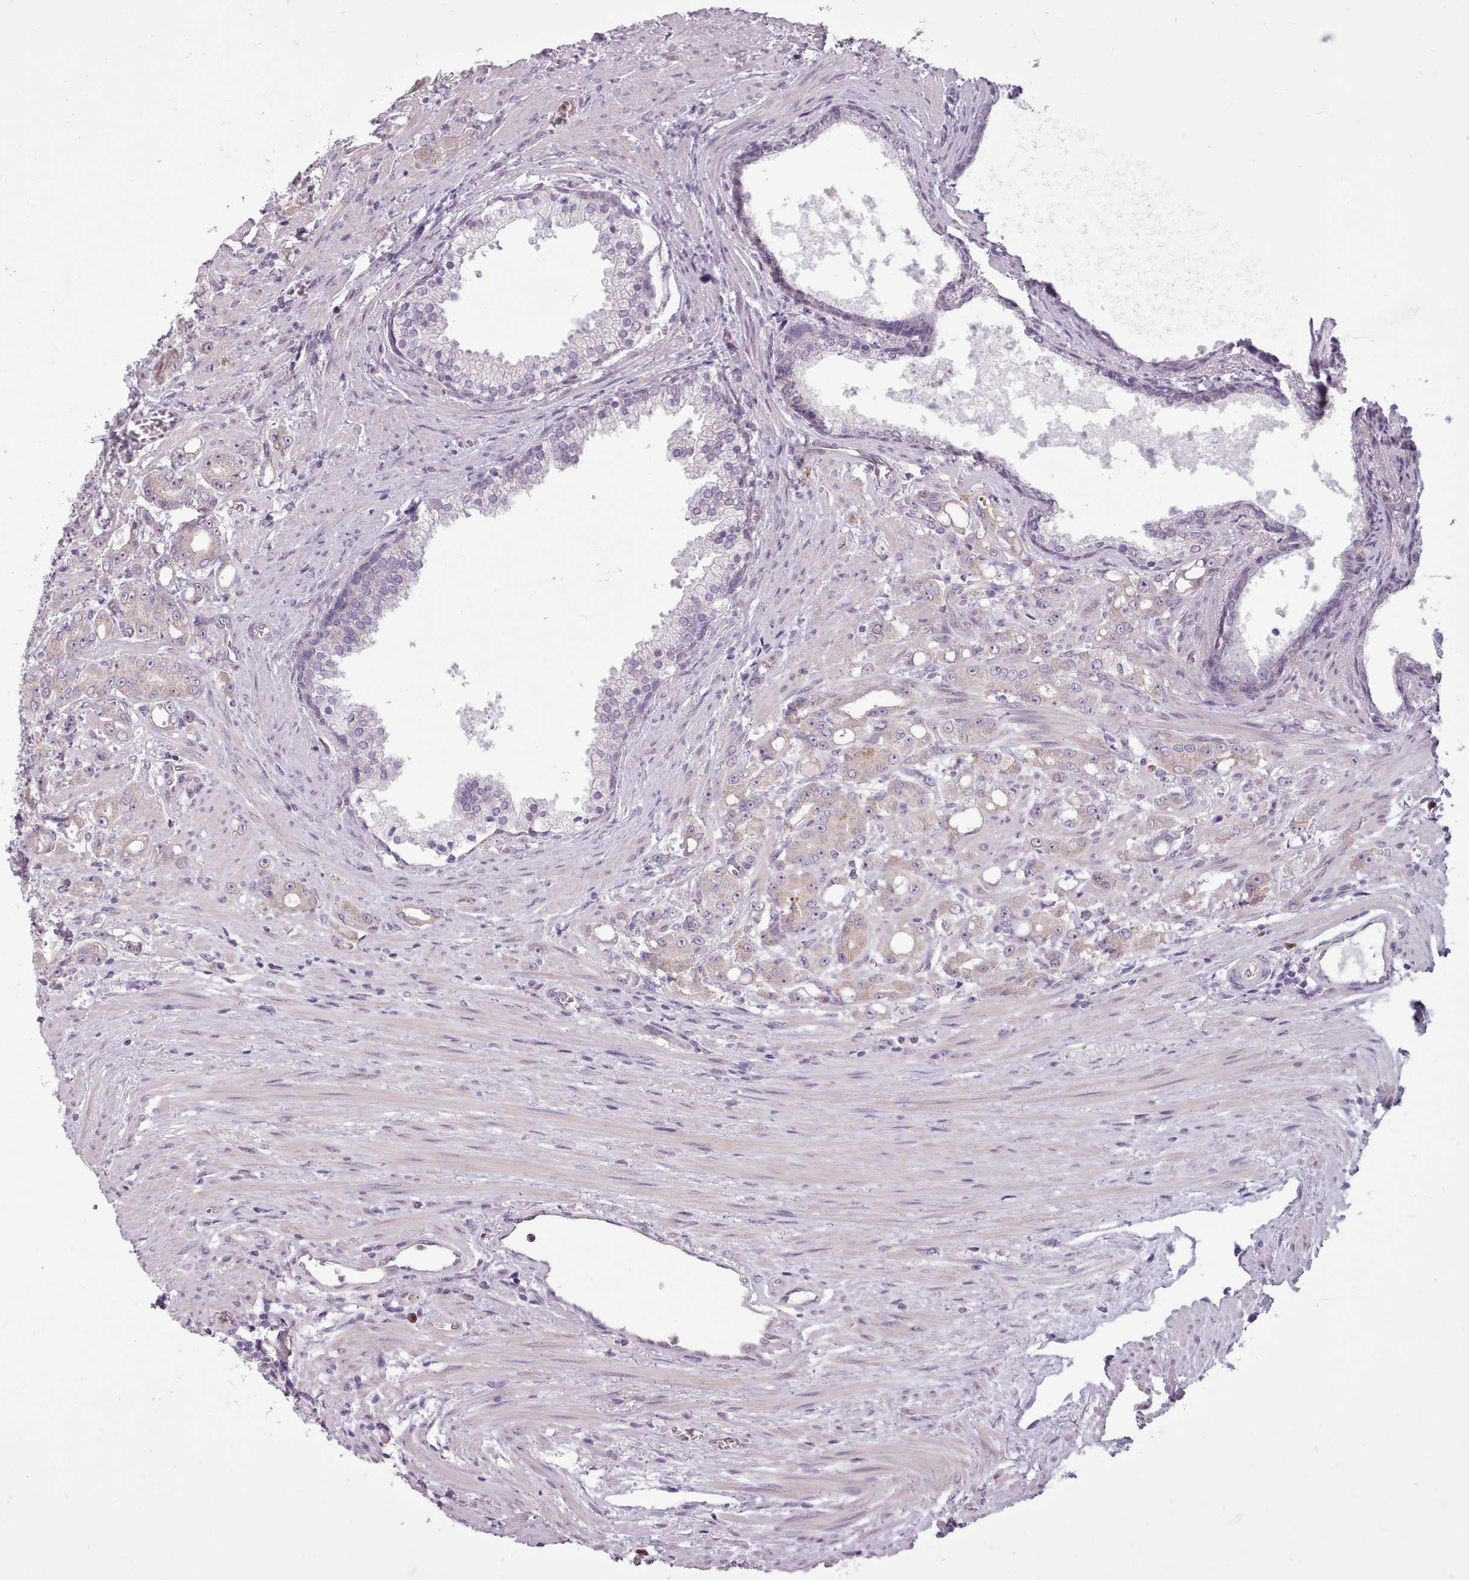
{"staining": {"intensity": "weak", "quantity": "25%-75%", "location": "cytoplasmic/membranous"}, "tissue": "prostate cancer", "cell_type": "Tumor cells", "image_type": "cancer", "snomed": [{"axis": "morphology", "description": "Adenocarcinoma, High grade"}, {"axis": "topography", "description": "Prostate"}], "caption": "High-grade adenocarcinoma (prostate) stained with immunohistochemistry displays weak cytoplasmic/membranous staining in about 25%-75% of tumor cells. The protein of interest is shown in brown color, while the nuclei are stained blue.", "gene": "SLURP1", "patient": {"sex": "male", "age": 69}}